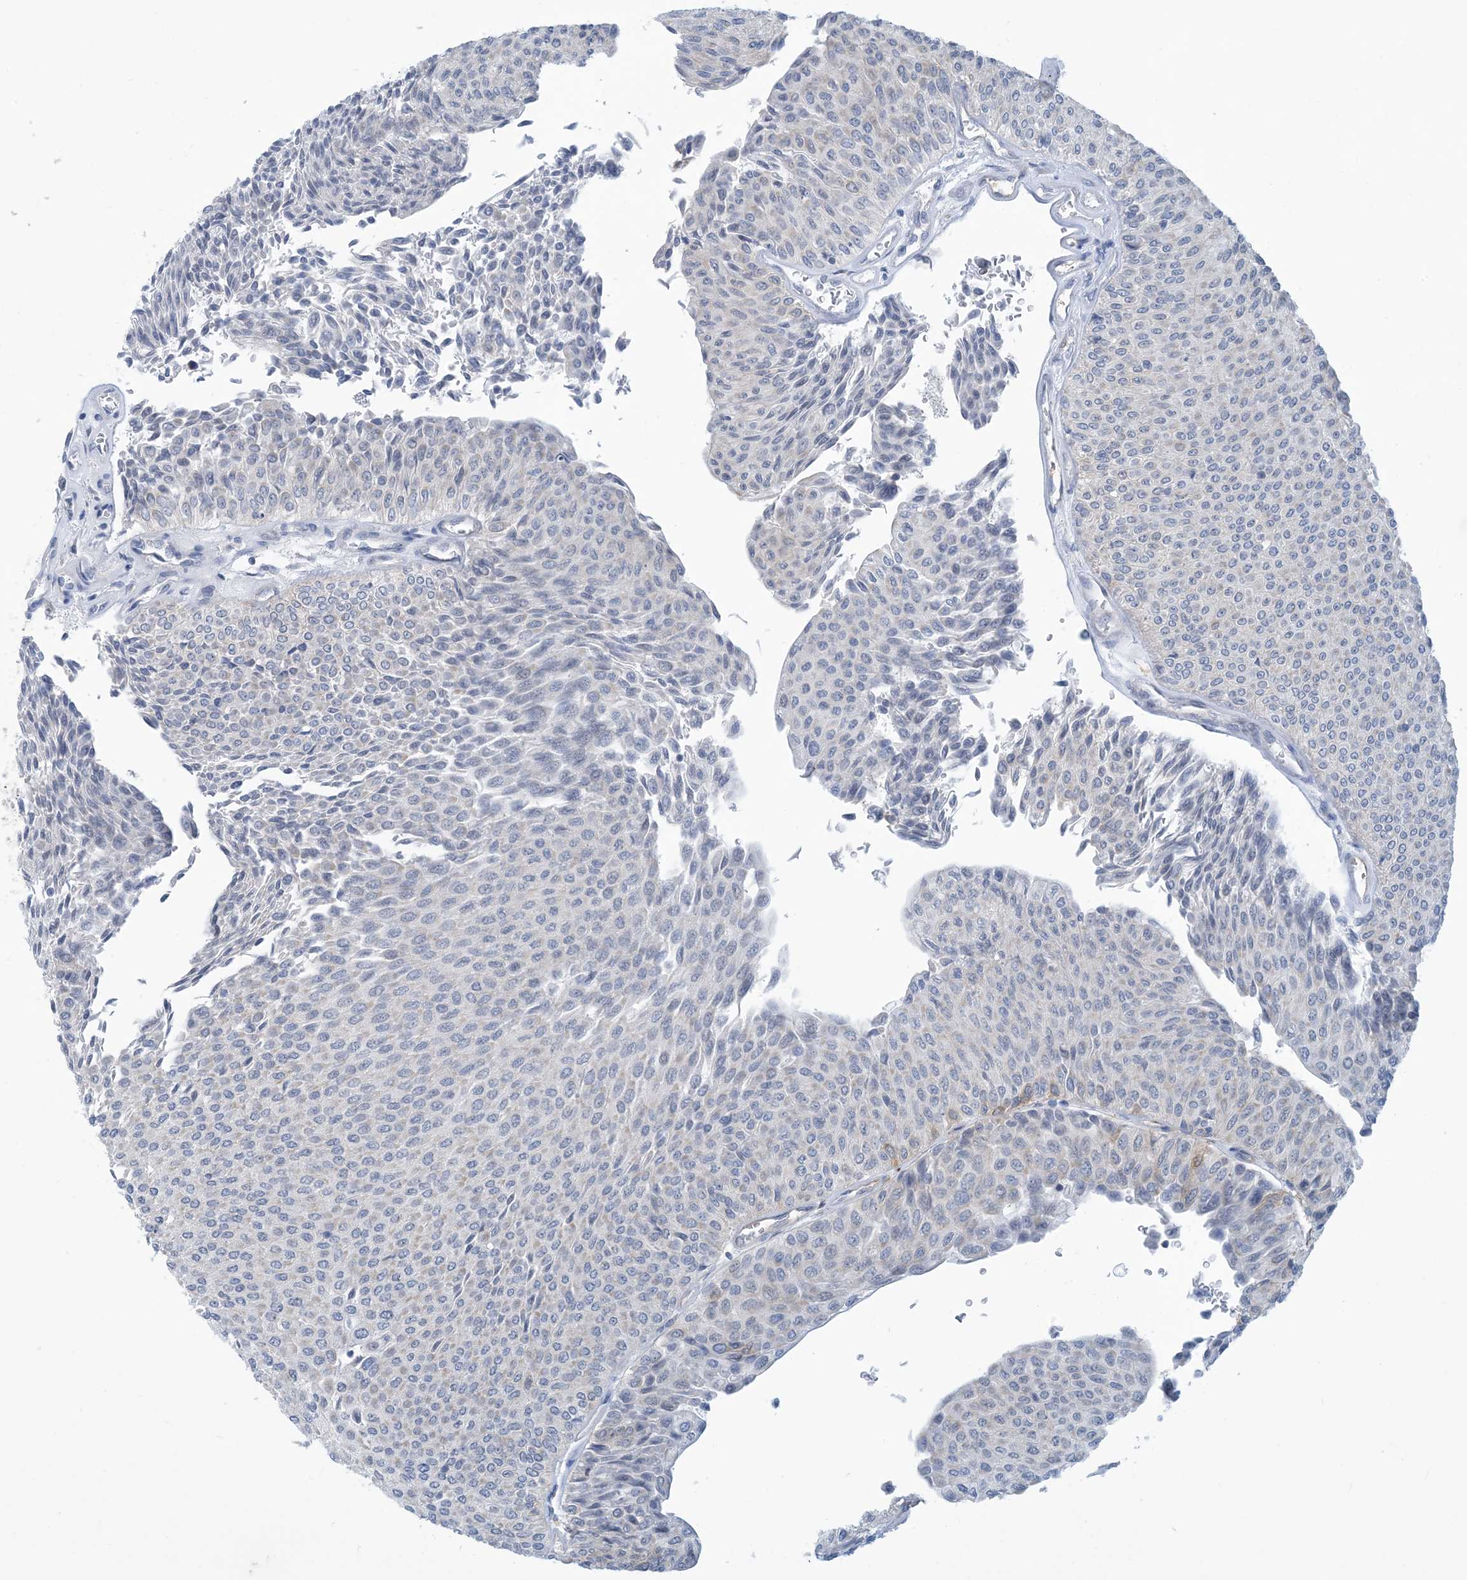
{"staining": {"intensity": "weak", "quantity": "<25%", "location": "cytoplasmic/membranous"}, "tissue": "urothelial cancer", "cell_type": "Tumor cells", "image_type": "cancer", "snomed": [{"axis": "morphology", "description": "Urothelial carcinoma, Low grade"}, {"axis": "topography", "description": "Urinary bladder"}], "caption": "High power microscopy image of an immunohistochemistry micrograph of urothelial carcinoma (low-grade), revealing no significant expression in tumor cells.", "gene": "EIF2A", "patient": {"sex": "male", "age": 78}}